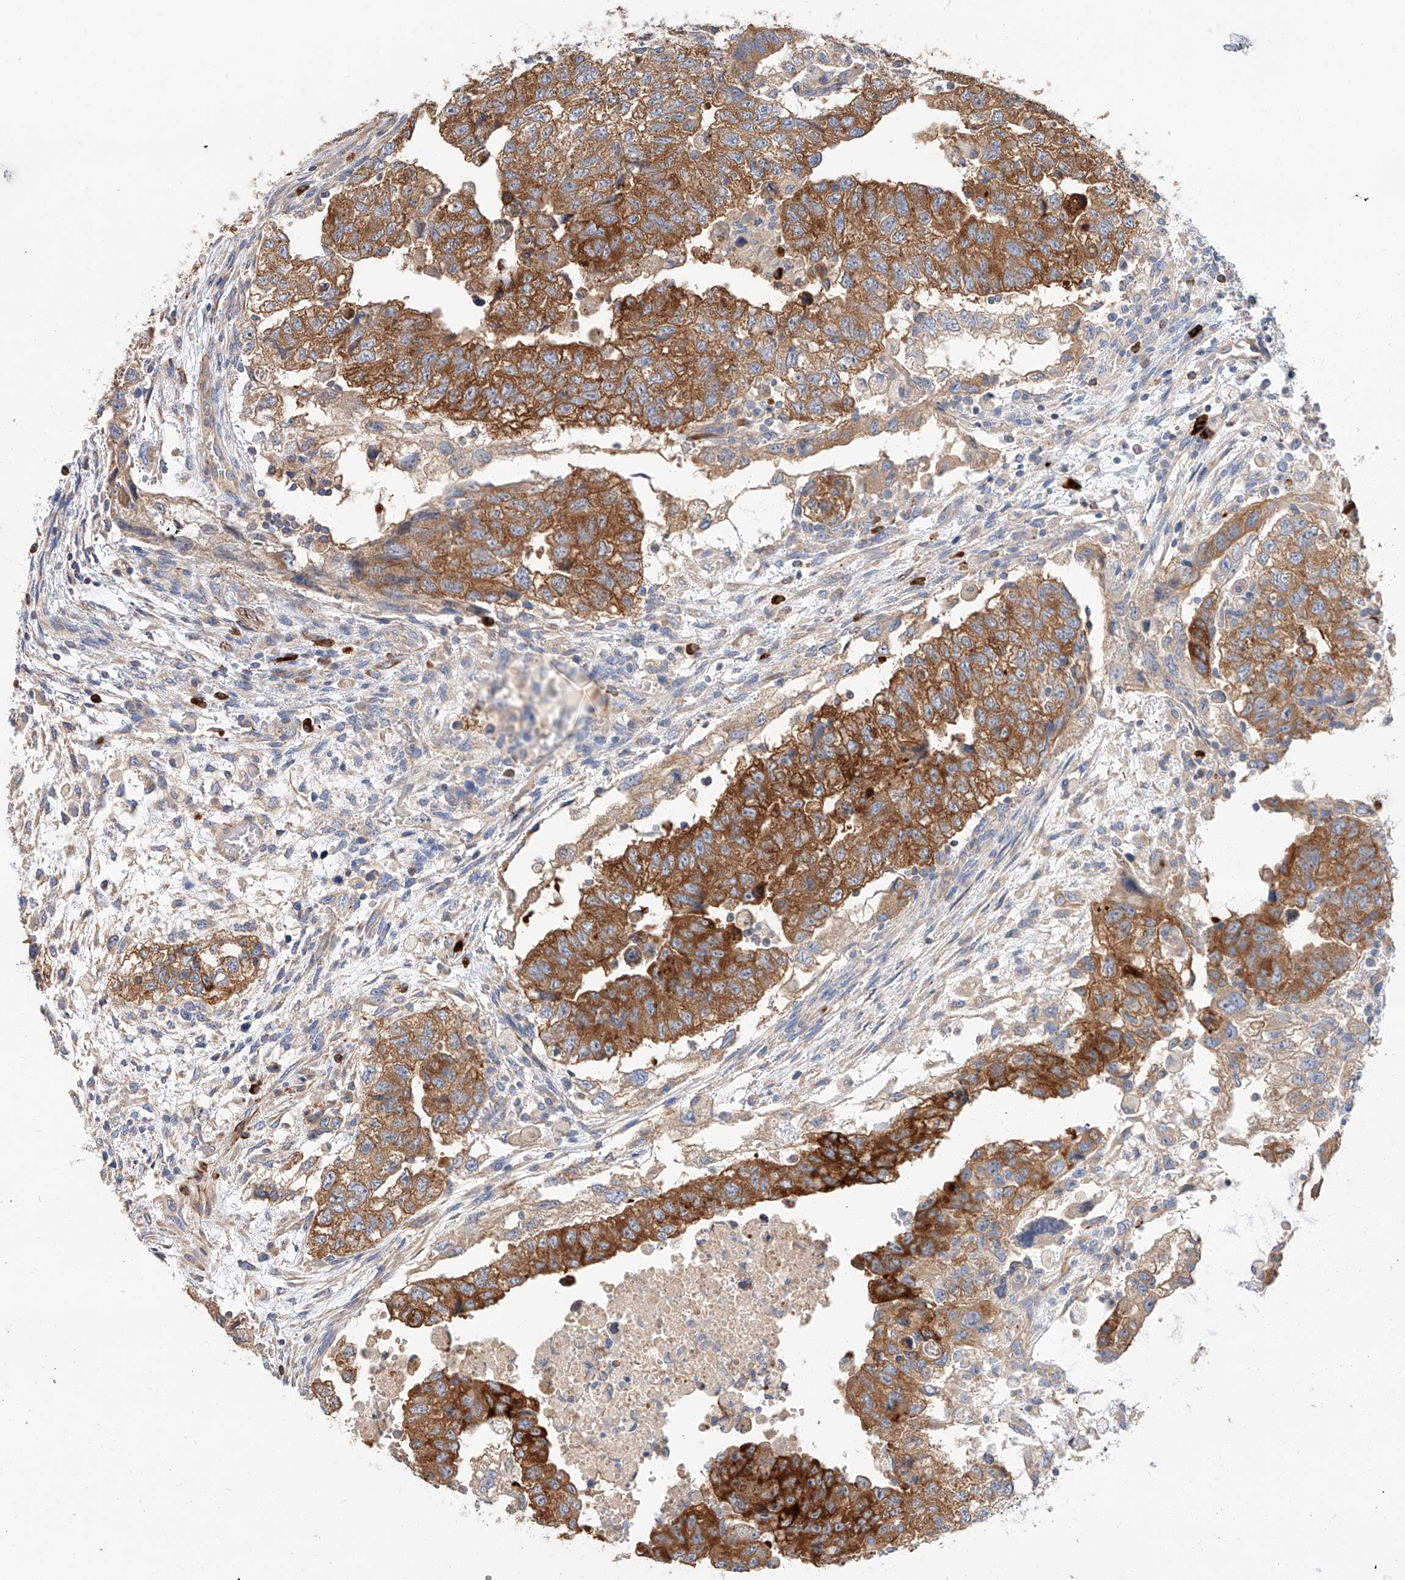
{"staining": {"intensity": "strong", "quantity": ">75%", "location": "cytoplasmic/membranous"}, "tissue": "testis cancer", "cell_type": "Tumor cells", "image_type": "cancer", "snomed": [{"axis": "morphology", "description": "Carcinoma, Embryonal, NOS"}, {"axis": "topography", "description": "Testis"}], "caption": "This photomicrograph displays immunohistochemistry staining of human testis embryonal carcinoma, with high strong cytoplasmic/membranous expression in about >75% of tumor cells.", "gene": "GLMN", "patient": {"sex": "male", "age": 36}}